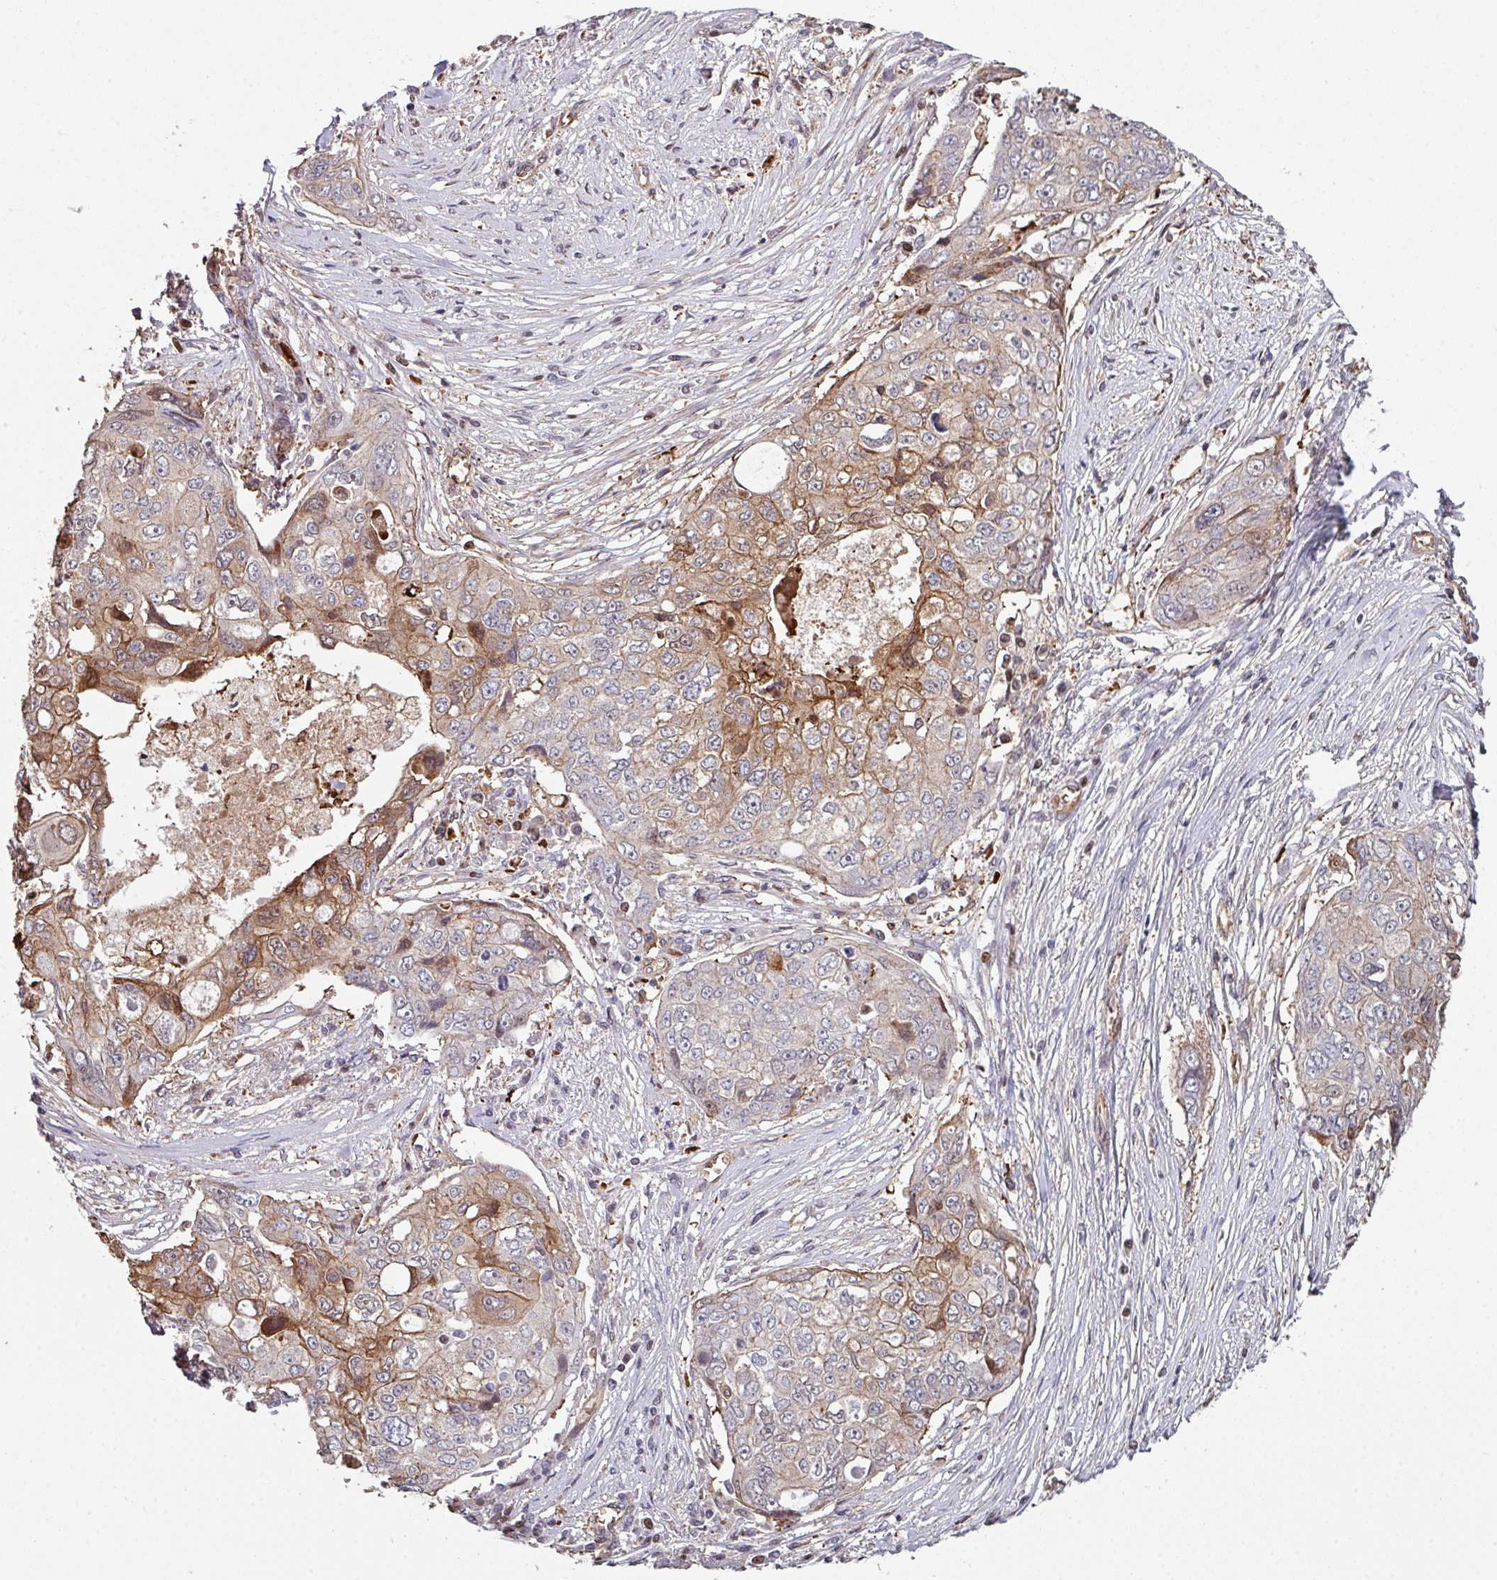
{"staining": {"intensity": "moderate", "quantity": "25%-75%", "location": "cytoplasmic/membranous"}, "tissue": "ovarian cancer", "cell_type": "Tumor cells", "image_type": "cancer", "snomed": [{"axis": "morphology", "description": "Carcinoma, endometroid"}, {"axis": "topography", "description": "Ovary"}], "caption": "Moderate cytoplasmic/membranous positivity is seen in about 25%-75% of tumor cells in endometroid carcinoma (ovarian).", "gene": "ANO9", "patient": {"sex": "female", "age": 70}}